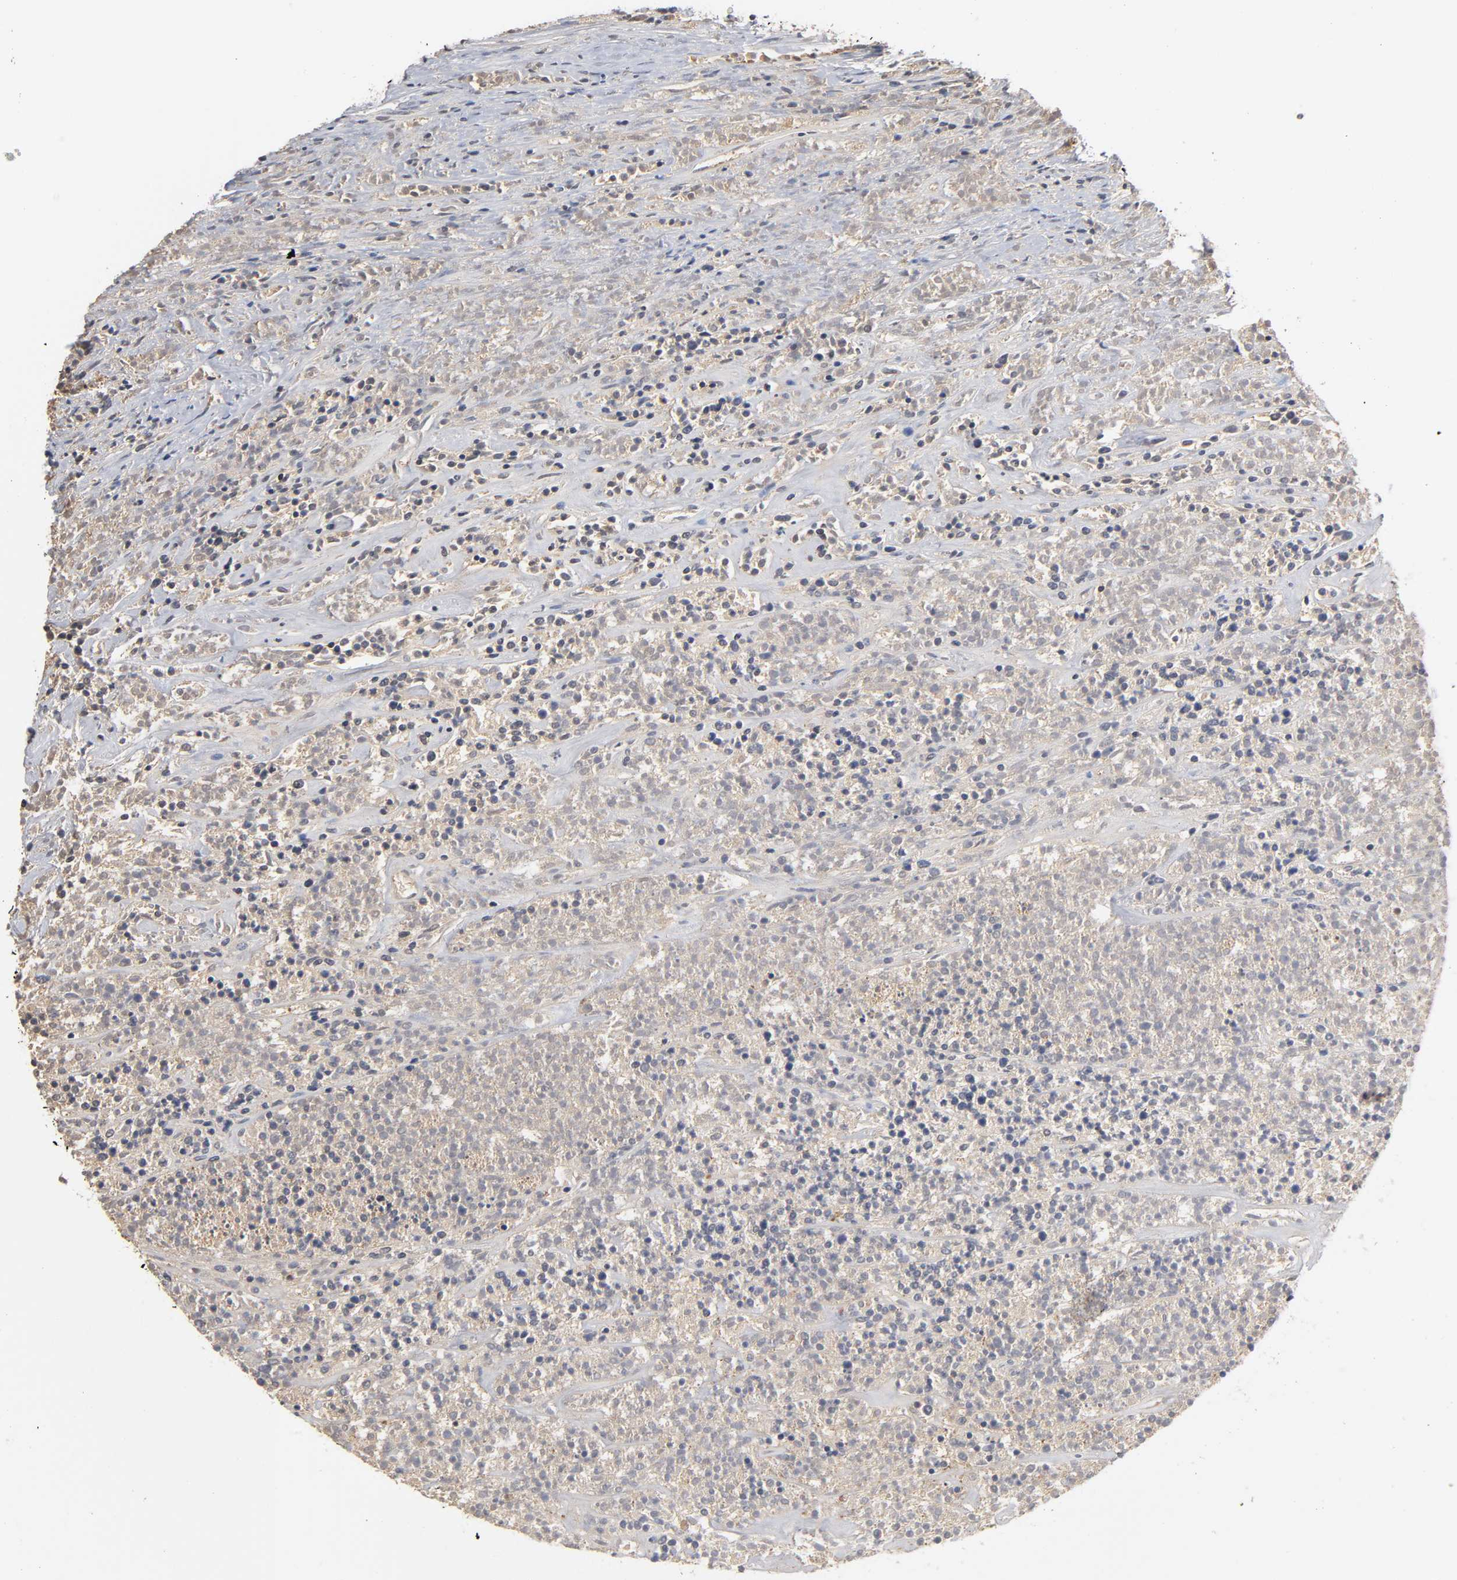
{"staining": {"intensity": "negative", "quantity": "none", "location": "none"}, "tissue": "lymphoma", "cell_type": "Tumor cells", "image_type": "cancer", "snomed": [{"axis": "morphology", "description": "Malignant lymphoma, non-Hodgkin's type, High grade"}, {"axis": "topography", "description": "Lymph node"}], "caption": "Human malignant lymphoma, non-Hodgkin's type (high-grade) stained for a protein using immunohistochemistry reveals no staining in tumor cells.", "gene": "PDE5A", "patient": {"sex": "female", "age": 73}}